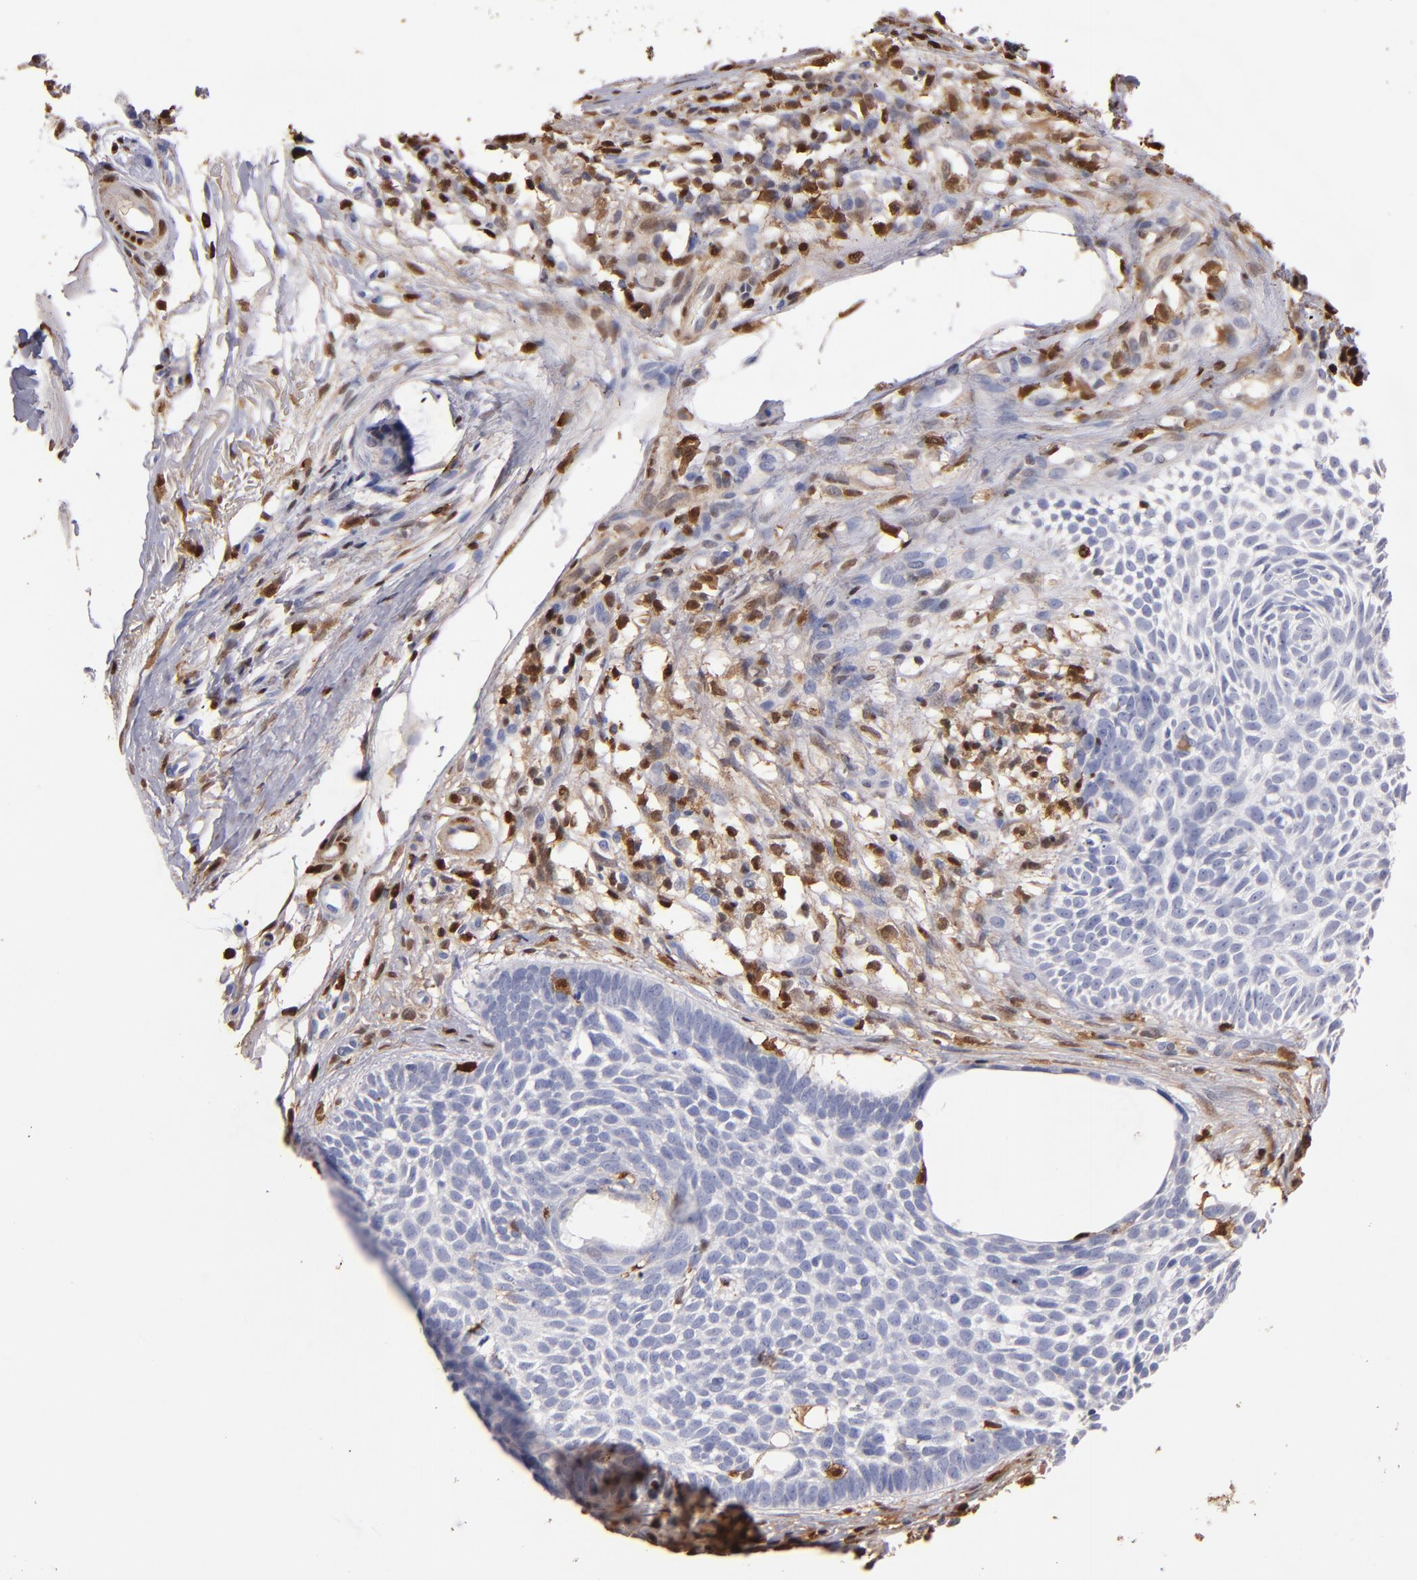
{"staining": {"intensity": "negative", "quantity": "none", "location": "none"}, "tissue": "skin cancer", "cell_type": "Tumor cells", "image_type": "cancer", "snomed": [{"axis": "morphology", "description": "Basal cell carcinoma"}, {"axis": "topography", "description": "Skin"}], "caption": "Immunohistochemical staining of human skin cancer reveals no significant staining in tumor cells. Brightfield microscopy of IHC stained with DAB (3,3'-diaminobenzidine) (brown) and hematoxylin (blue), captured at high magnification.", "gene": "S100A4", "patient": {"sex": "male", "age": 74}}